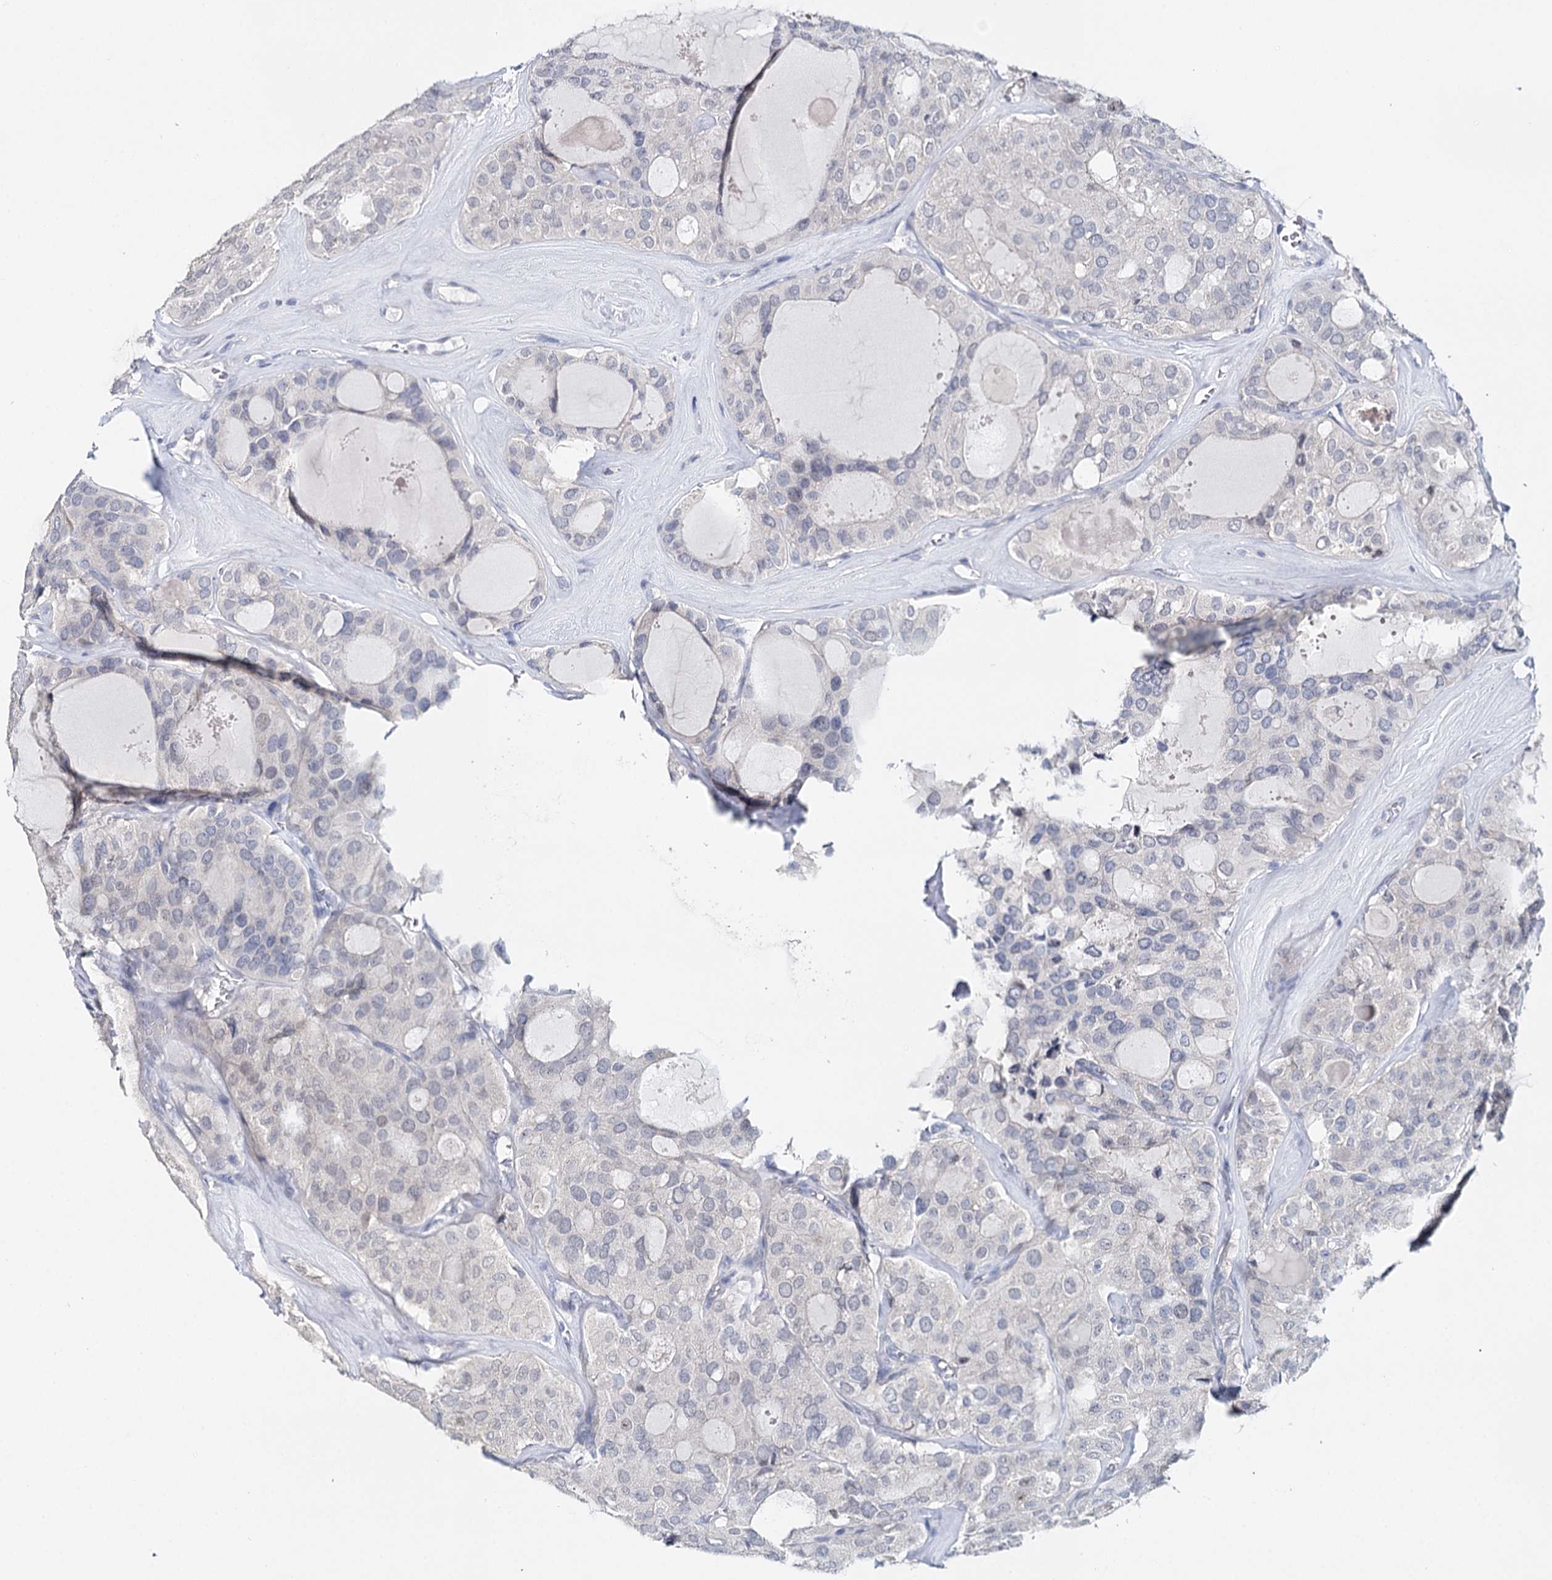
{"staining": {"intensity": "negative", "quantity": "none", "location": "none"}, "tissue": "thyroid cancer", "cell_type": "Tumor cells", "image_type": "cancer", "snomed": [{"axis": "morphology", "description": "Follicular adenoma carcinoma, NOS"}, {"axis": "topography", "description": "Thyroid gland"}], "caption": "Follicular adenoma carcinoma (thyroid) was stained to show a protein in brown. There is no significant expression in tumor cells.", "gene": "TP53", "patient": {"sex": "male", "age": 75}}